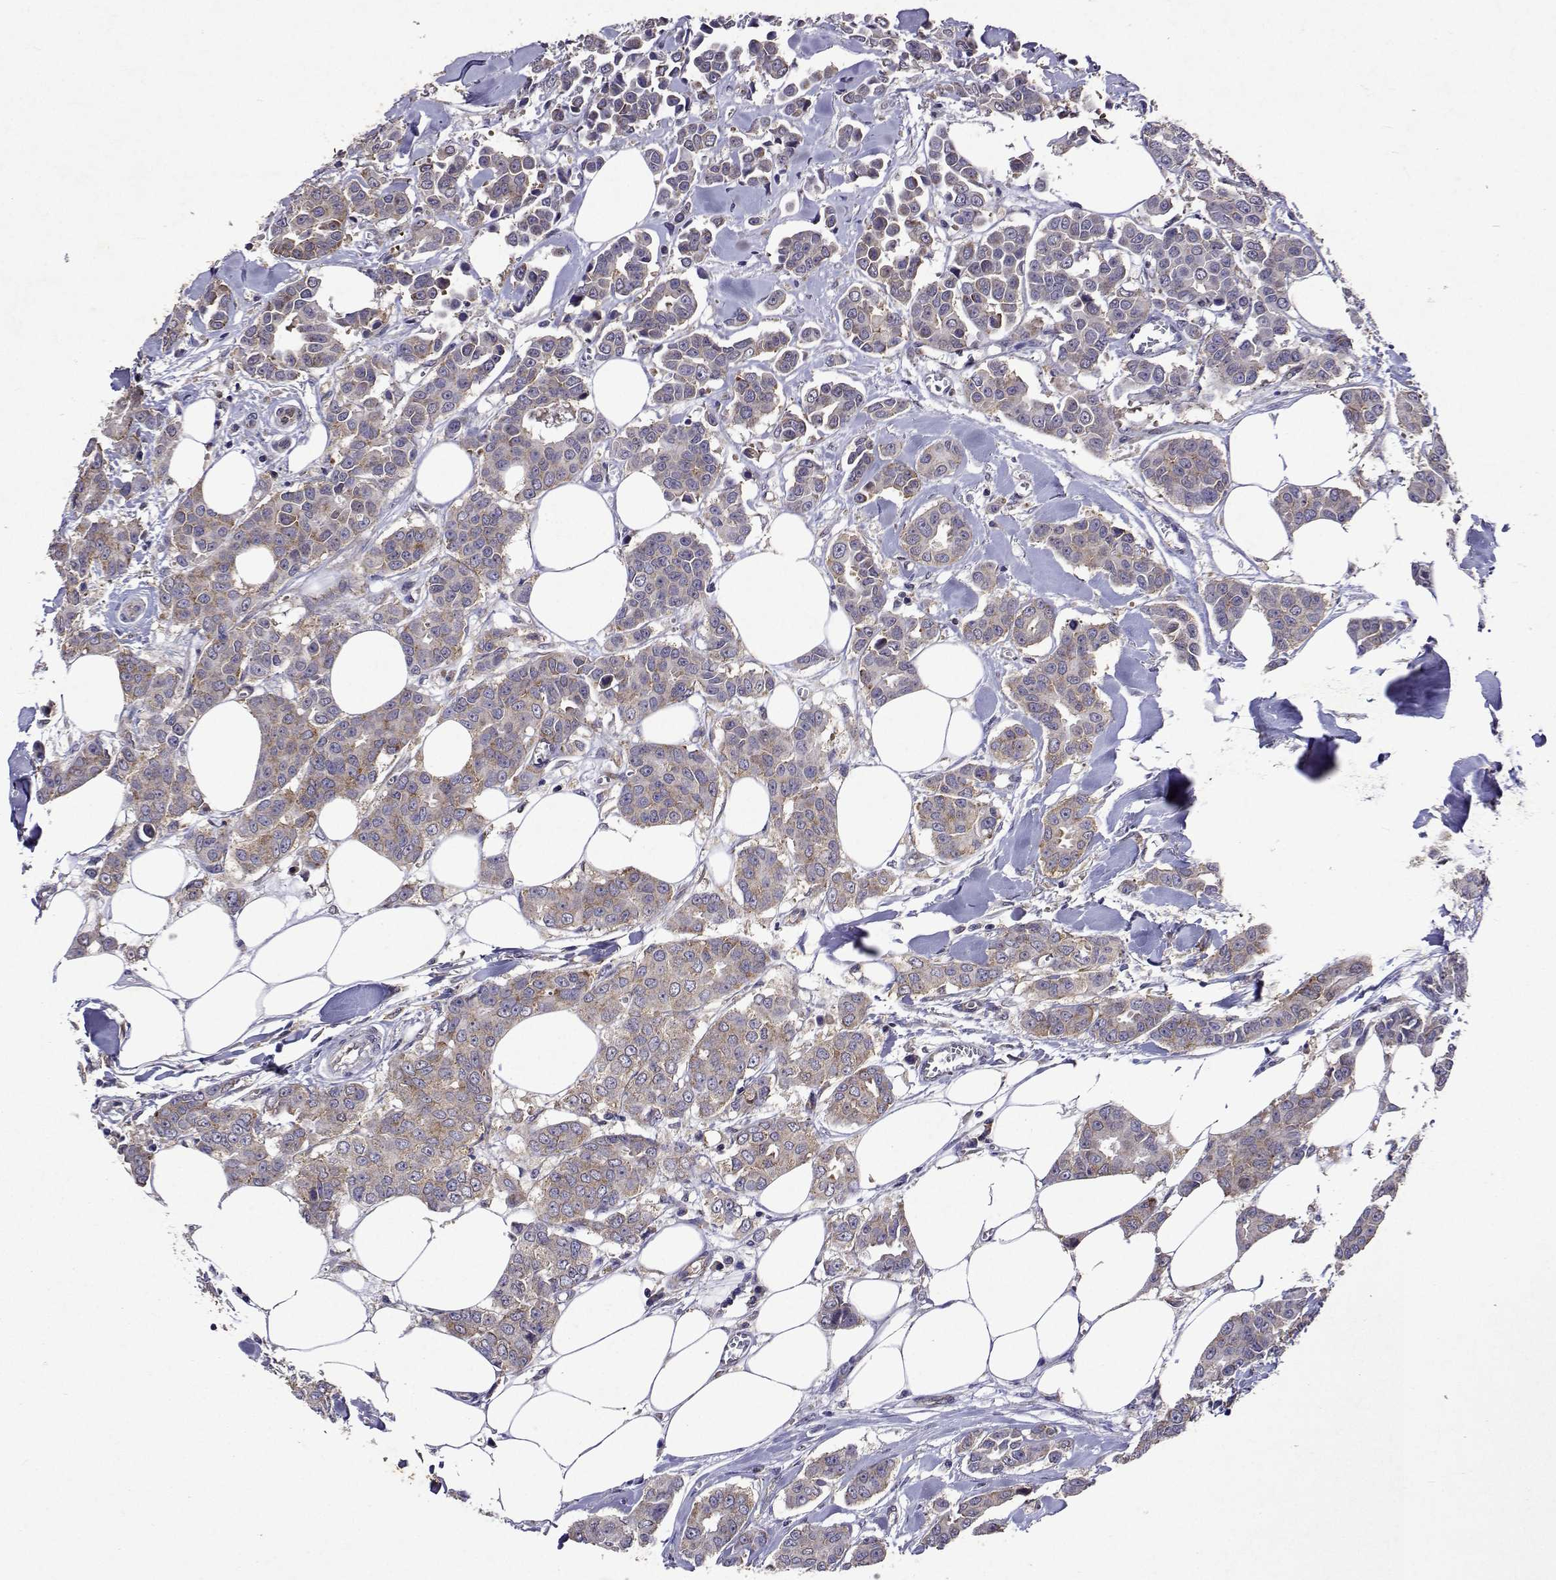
{"staining": {"intensity": "weak", "quantity": "<25%", "location": "cytoplasmic/membranous"}, "tissue": "breast cancer", "cell_type": "Tumor cells", "image_type": "cancer", "snomed": [{"axis": "morphology", "description": "Duct carcinoma"}, {"axis": "topography", "description": "Breast"}], "caption": "Image shows no protein positivity in tumor cells of breast cancer tissue. Brightfield microscopy of IHC stained with DAB (3,3'-diaminobenzidine) (brown) and hematoxylin (blue), captured at high magnification.", "gene": "TARBP2", "patient": {"sex": "female", "age": 94}}